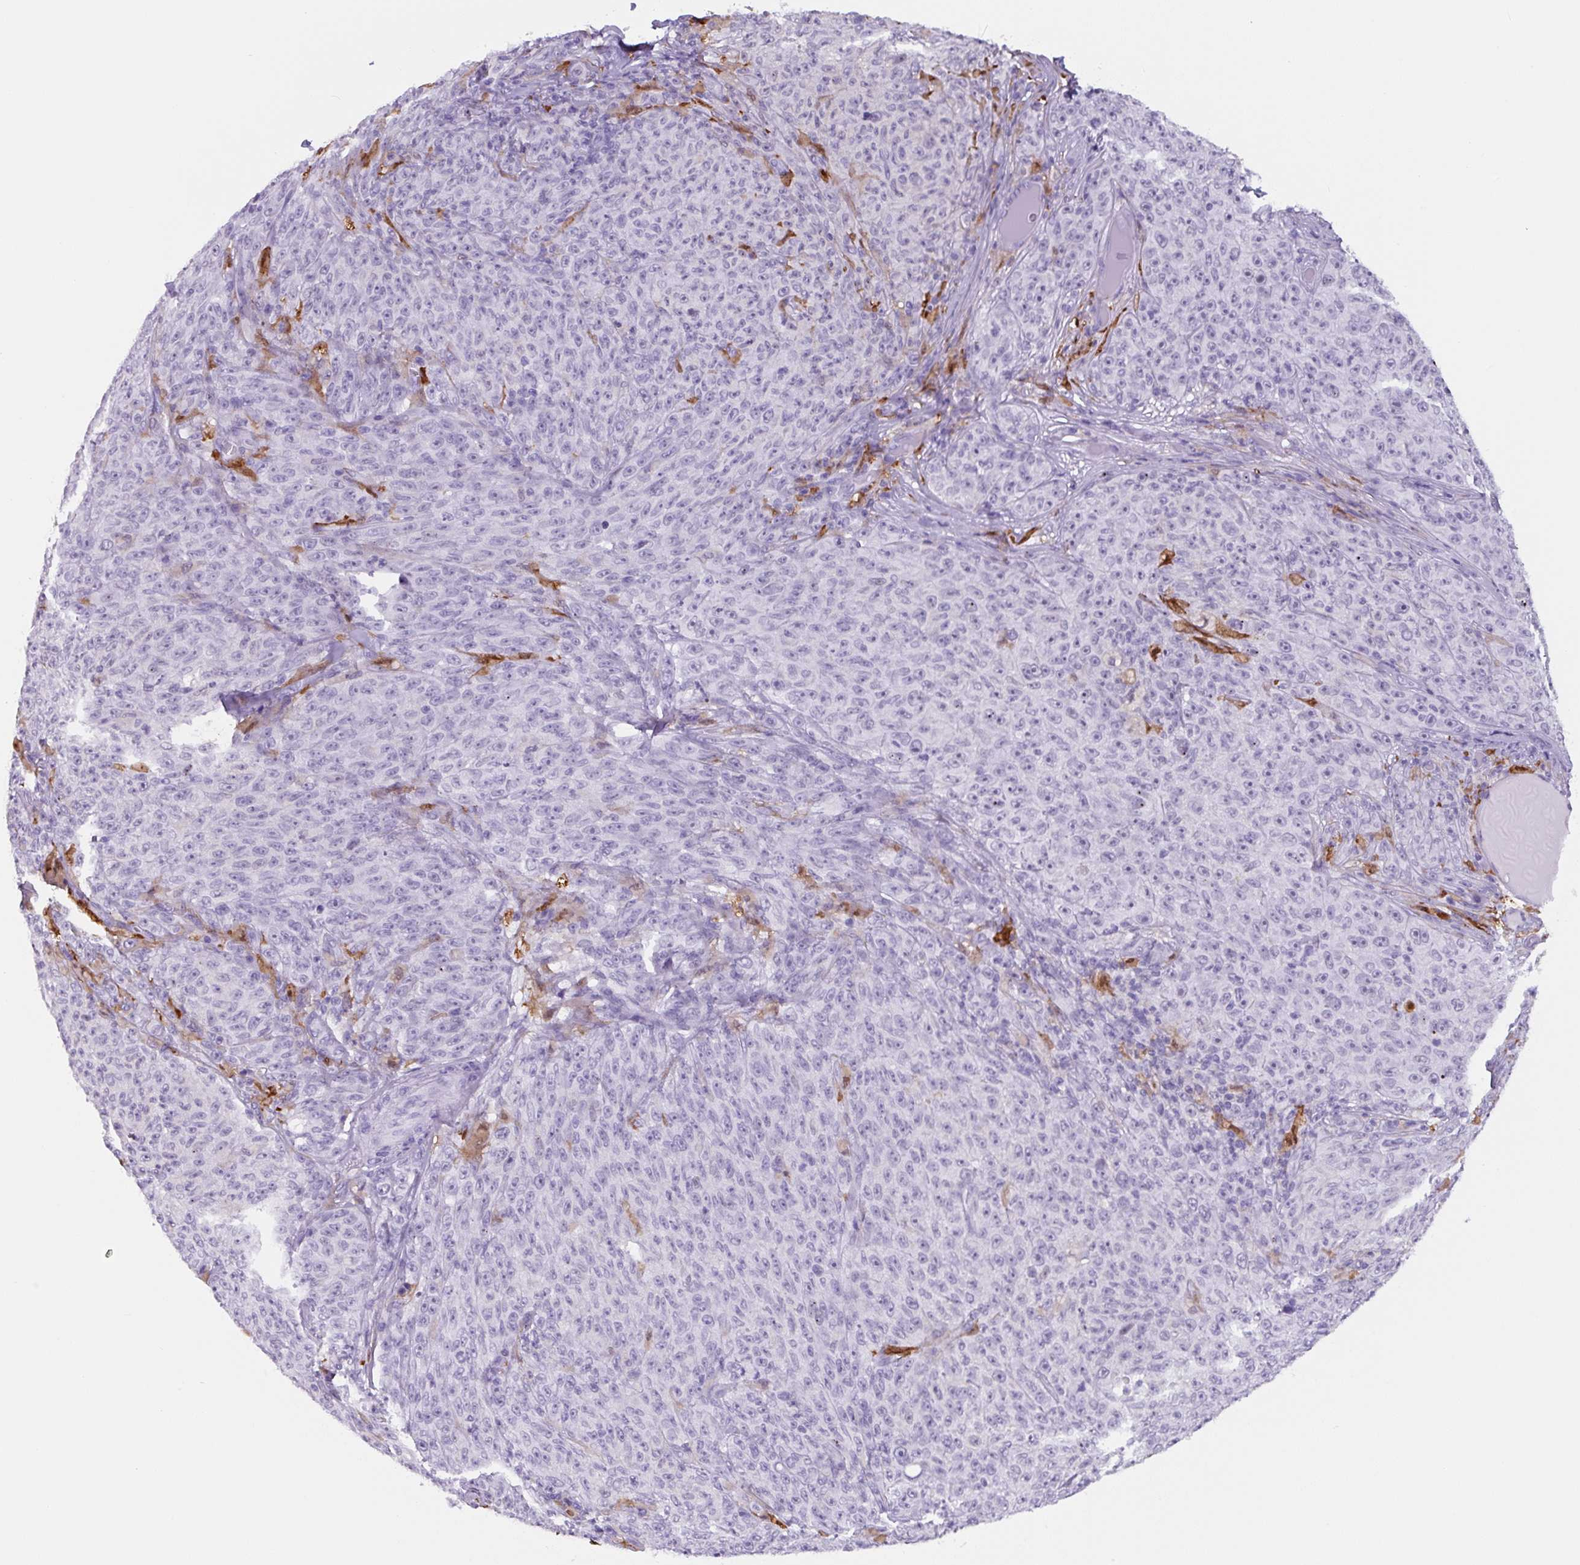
{"staining": {"intensity": "negative", "quantity": "none", "location": "none"}, "tissue": "melanoma", "cell_type": "Tumor cells", "image_type": "cancer", "snomed": [{"axis": "morphology", "description": "Malignant melanoma, NOS"}, {"axis": "topography", "description": "Skin"}], "caption": "Immunohistochemical staining of human melanoma exhibits no significant expression in tumor cells. (DAB (3,3'-diaminobenzidine) IHC with hematoxylin counter stain).", "gene": "TNFRSF8", "patient": {"sex": "female", "age": 82}}